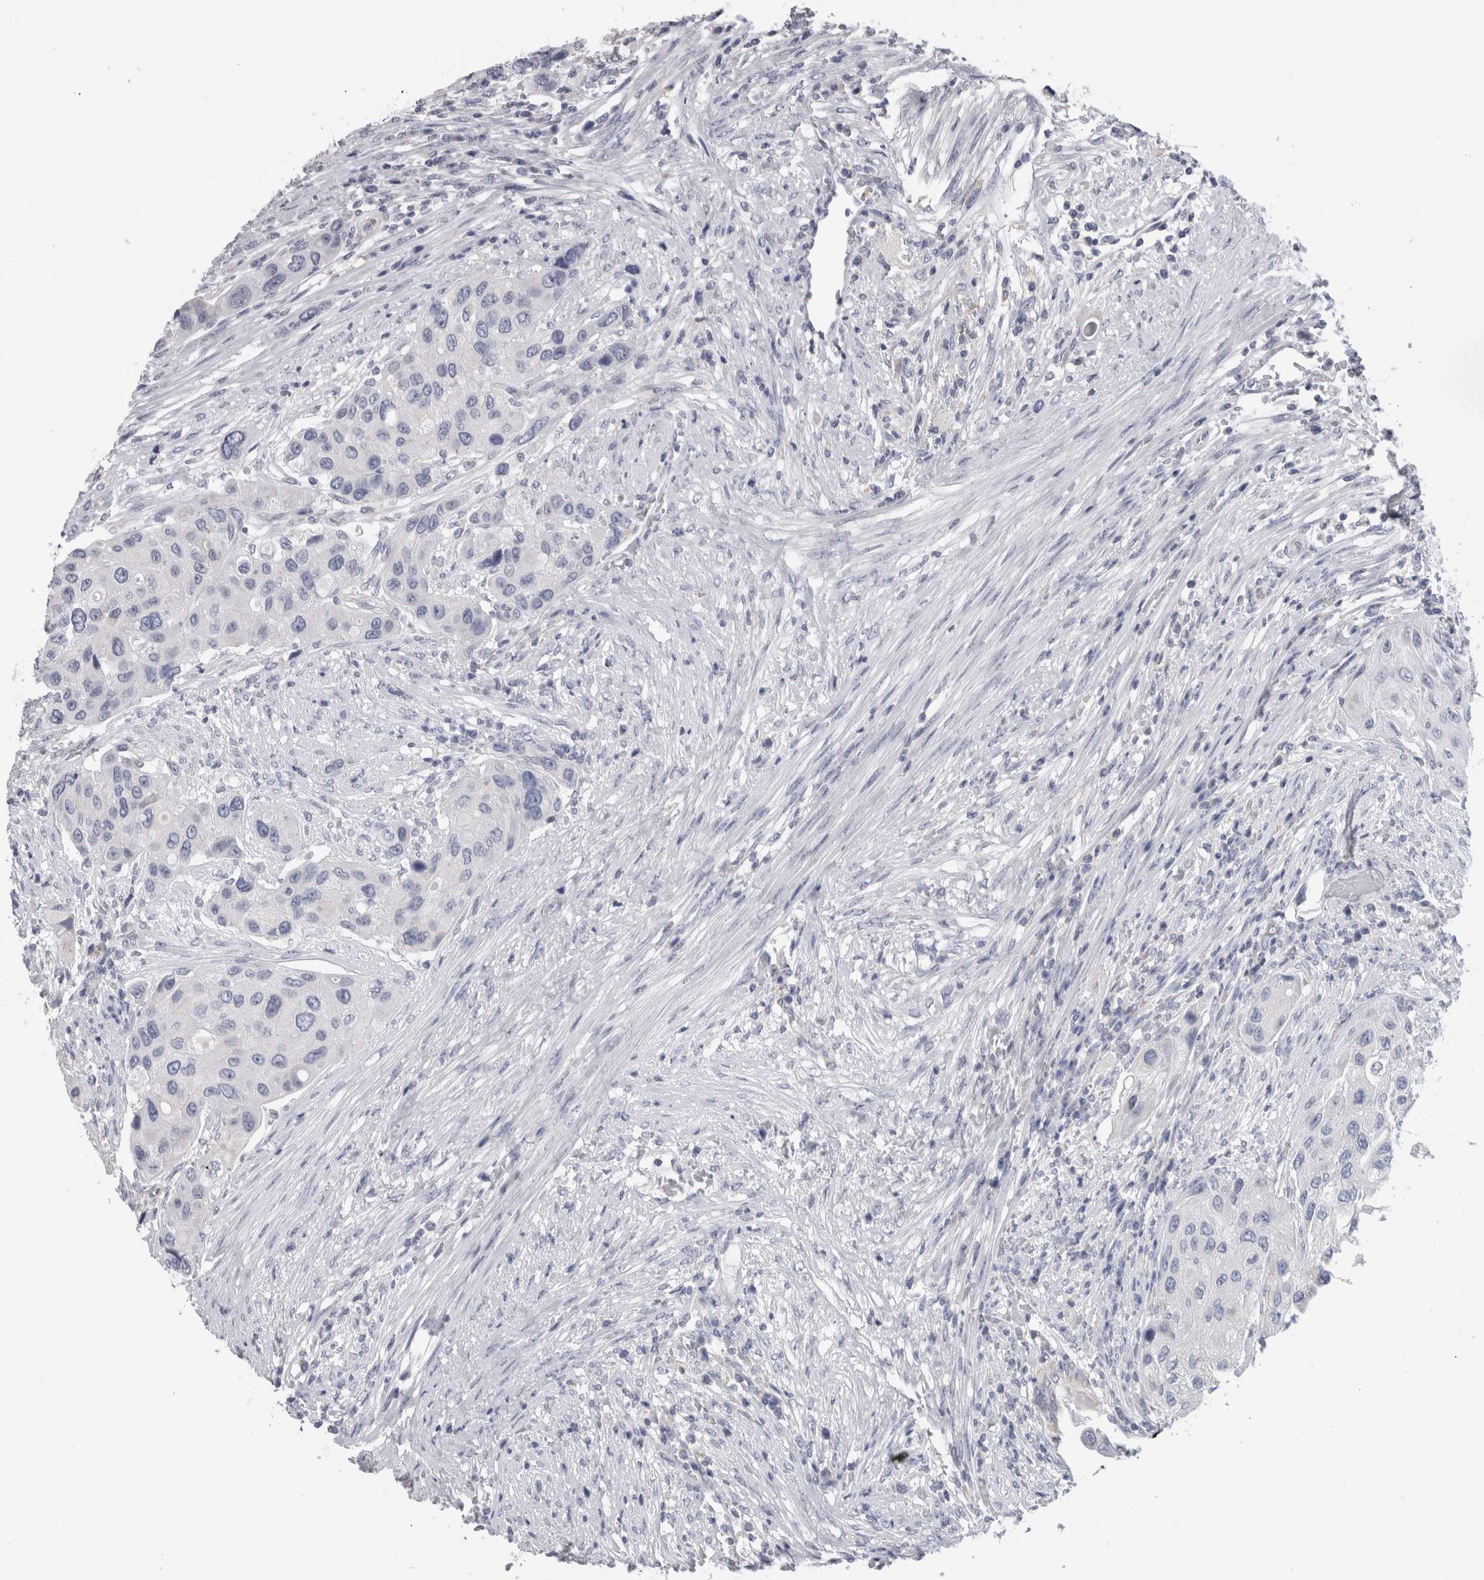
{"staining": {"intensity": "negative", "quantity": "none", "location": "none"}, "tissue": "urothelial cancer", "cell_type": "Tumor cells", "image_type": "cancer", "snomed": [{"axis": "morphology", "description": "Urothelial carcinoma, High grade"}, {"axis": "topography", "description": "Urinary bladder"}], "caption": "High power microscopy image of an immunohistochemistry (IHC) histopathology image of urothelial cancer, revealing no significant staining in tumor cells.", "gene": "DHRS4", "patient": {"sex": "female", "age": 56}}